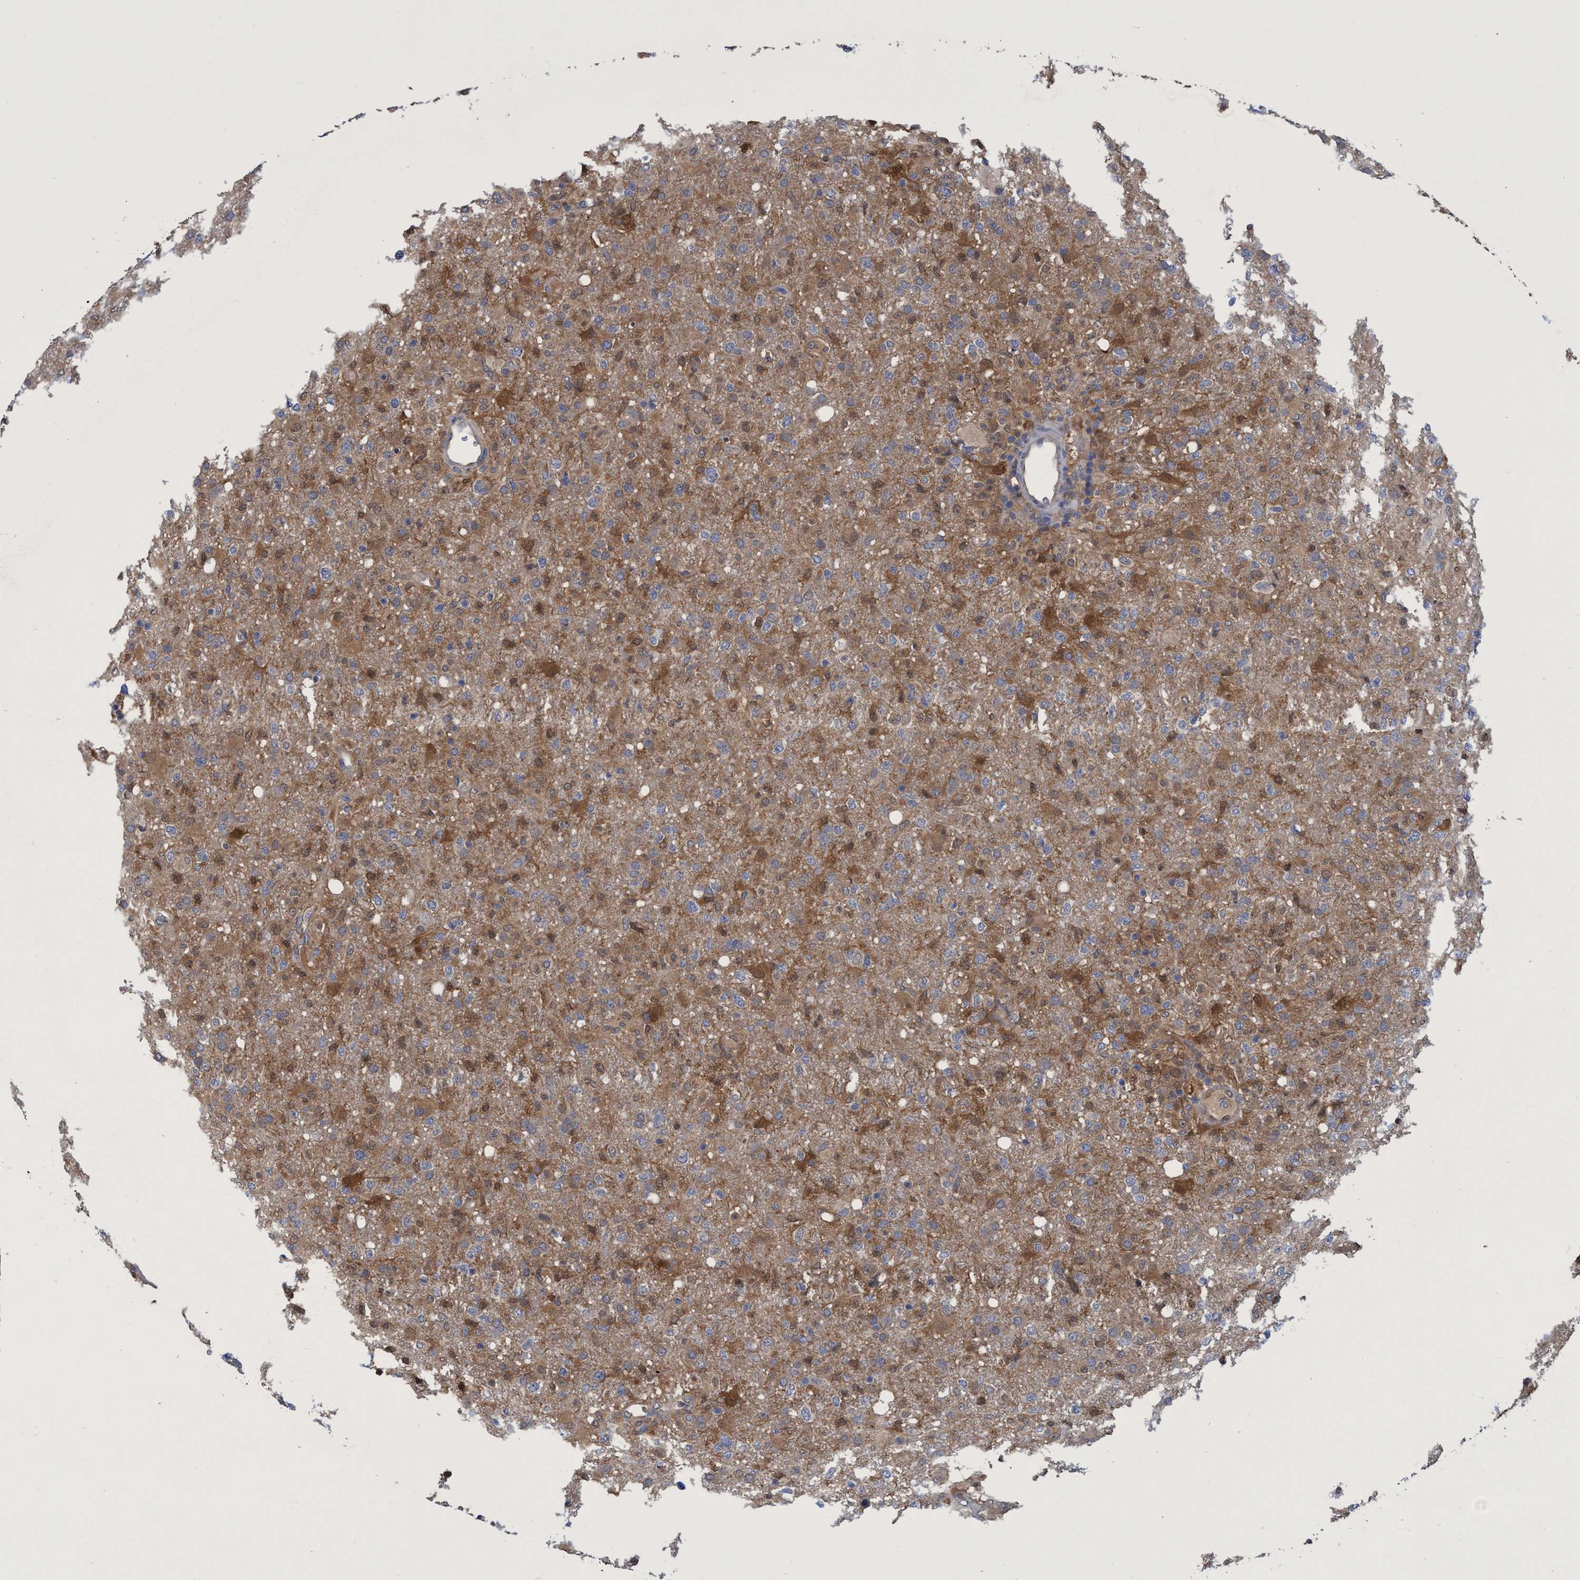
{"staining": {"intensity": "moderate", "quantity": ">75%", "location": "cytoplasmic/membranous"}, "tissue": "glioma", "cell_type": "Tumor cells", "image_type": "cancer", "snomed": [{"axis": "morphology", "description": "Glioma, malignant, High grade"}, {"axis": "topography", "description": "Brain"}], "caption": "Glioma stained with a brown dye shows moderate cytoplasmic/membranous positive staining in approximately >75% of tumor cells.", "gene": "PNPO", "patient": {"sex": "female", "age": 57}}